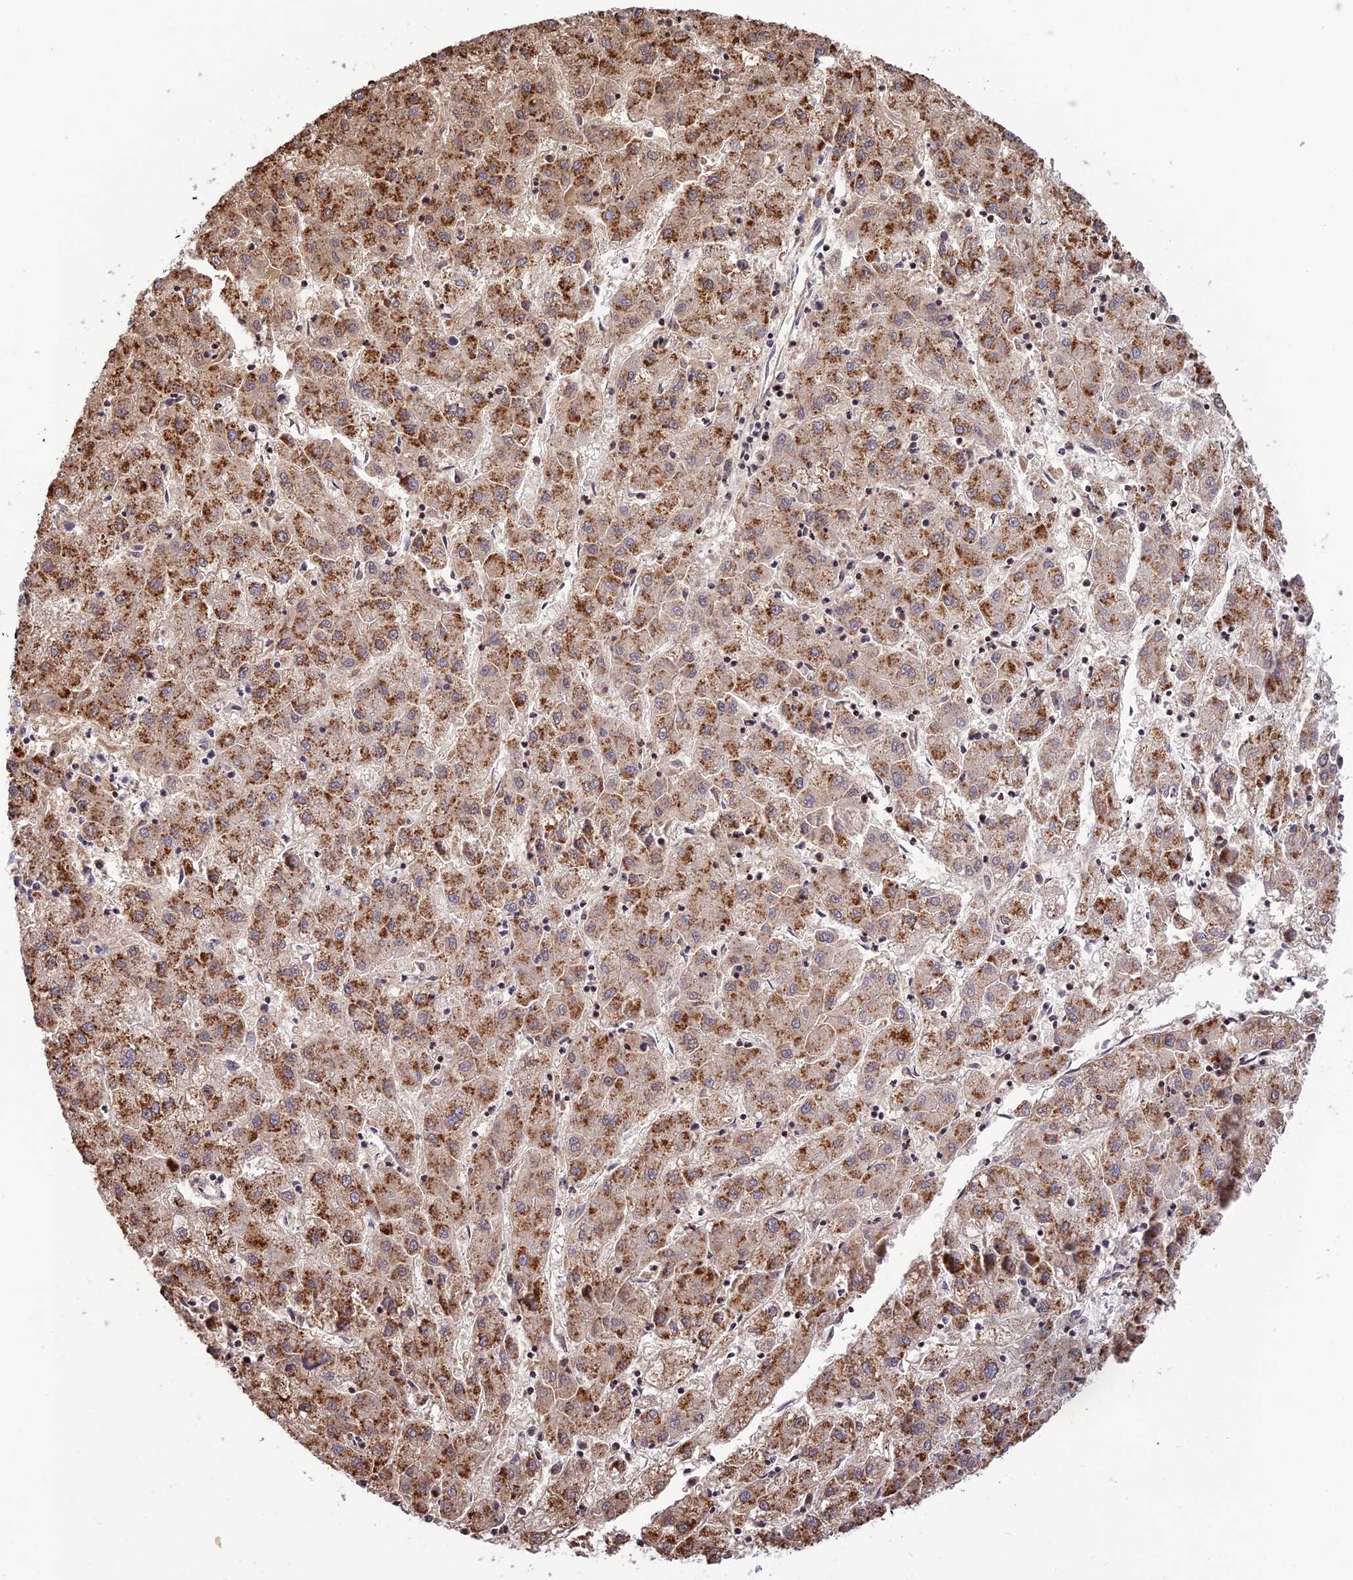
{"staining": {"intensity": "moderate", "quantity": ">75%", "location": "cytoplasmic/membranous"}, "tissue": "liver cancer", "cell_type": "Tumor cells", "image_type": "cancer", "snomed": [{"axis": "morphology", "description": "Carcinoma, Hepatocellular, NOS"}, {"axis": "topography", "description": "Liver"}], "caption": "Human liver cancer (hepatocellular carcinoma) stained for a protein (brown) reveals moderate cytoplasmic/membranous positive expression in approximately >75% of tumor cells.", "gene": "FAM186B", "patient": {"sex": "male", "age": 72}}